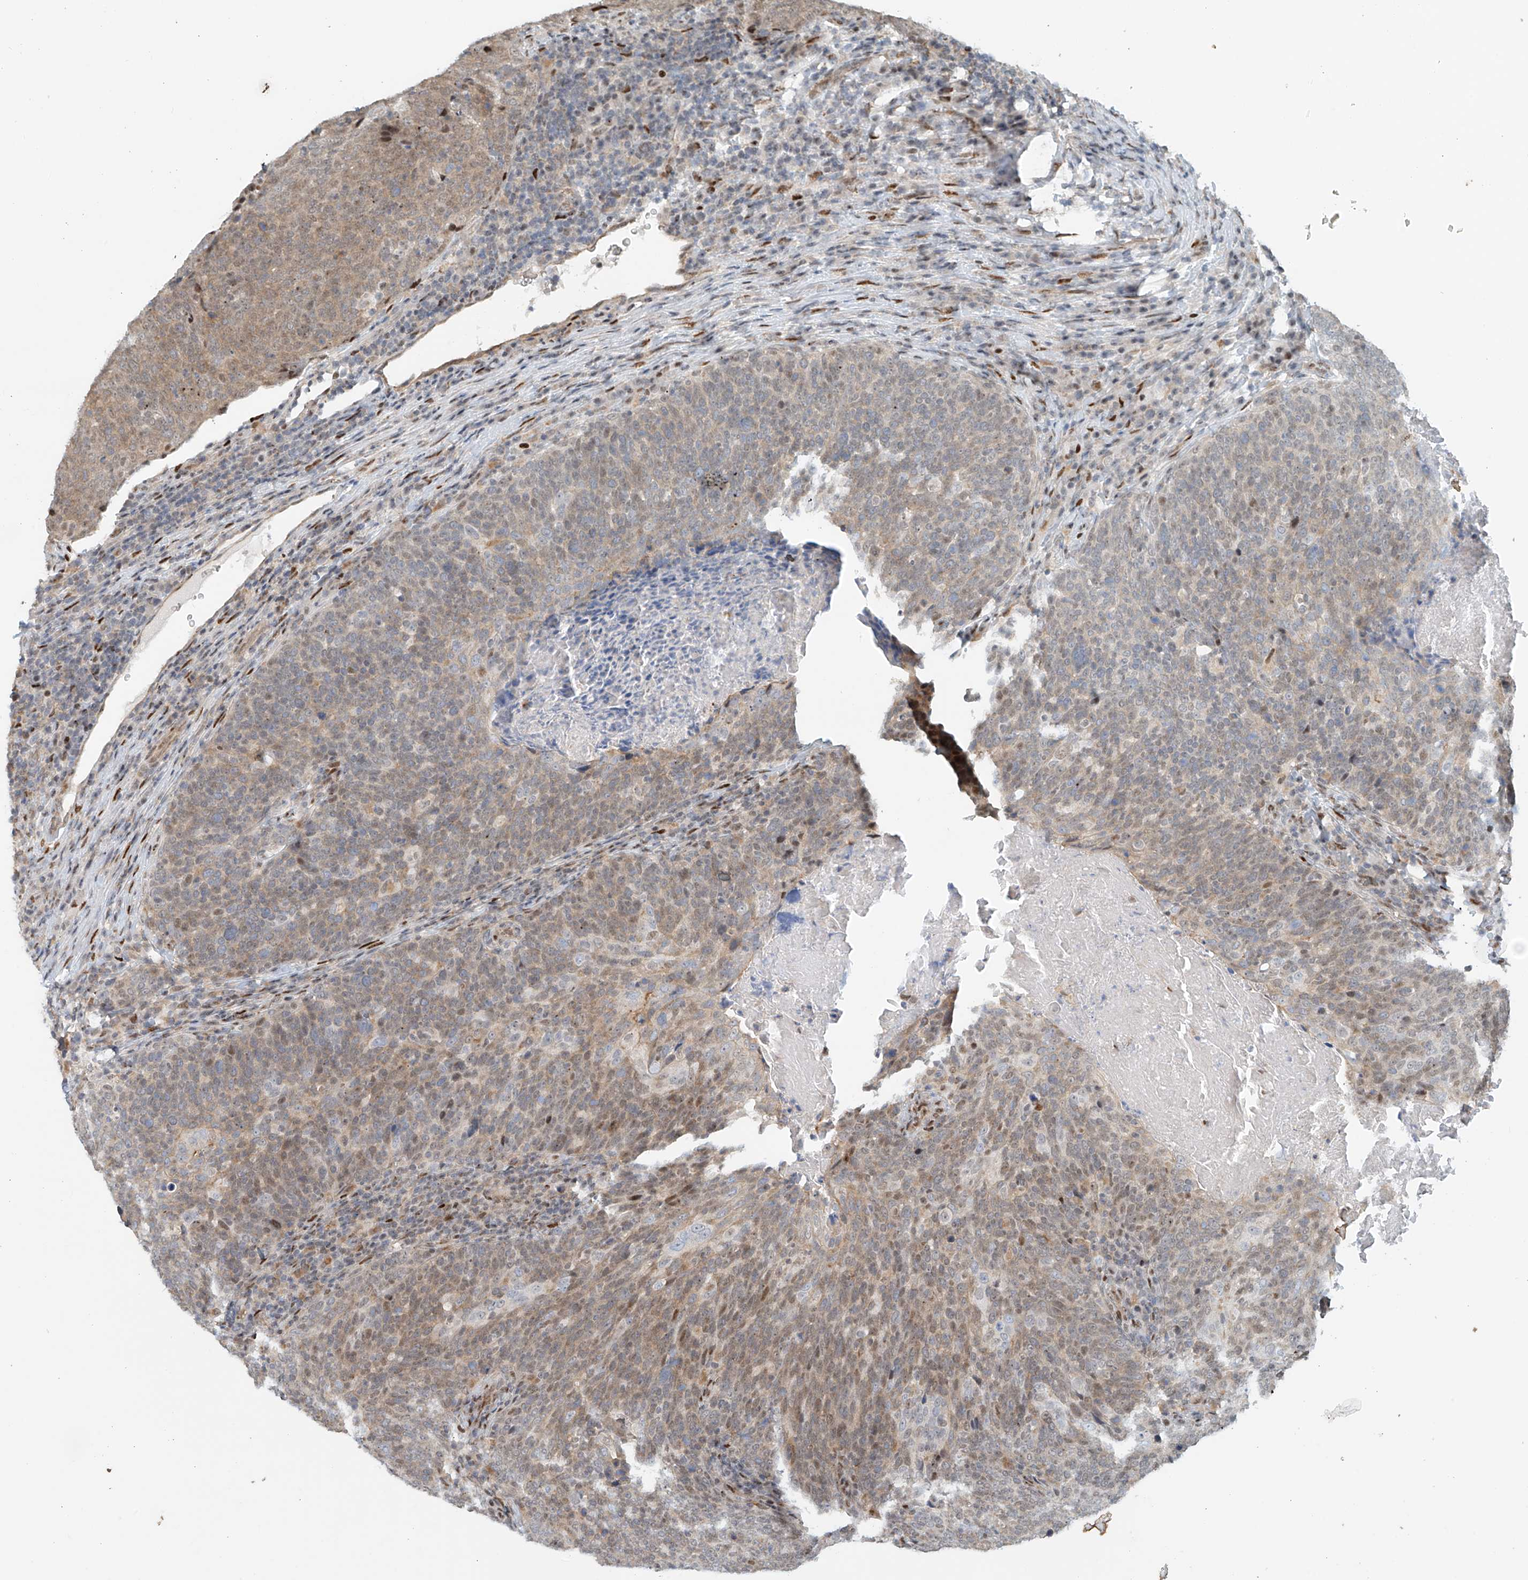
{"staining": {"intensity": "weak", "quantity": "25%-75%", "location": "cytoplasmic/membranous,nuclear"}, "tissue": "head and neck cancer", "cell_type": "Tumor cells", "image_type": "cancer", "snomed": [{"axis": "morphology", "description": "Squamous cell carcinoma, NOS"}, {"axis": "morphology", "description": "Squamous cell carcinoma, metastatic, NOS"}, {"axis": "topography", "description": "Lymph node"}, {"axis": "topography", "description": "Head-Neck"}], "caption": "Weak cytoplasmic/membranous and nuclear protein positivity is appreciated in approximately 25%-75% of tumor cells in head and neck cancer. (Stains: DAB (3,3'-diaminobenzidine) in brown, nuclei in blue, Microscopy: brightfield microscopy at high magnification).", "gene": "ZNF514", "patient": {"sex": "male", "age": 62}}